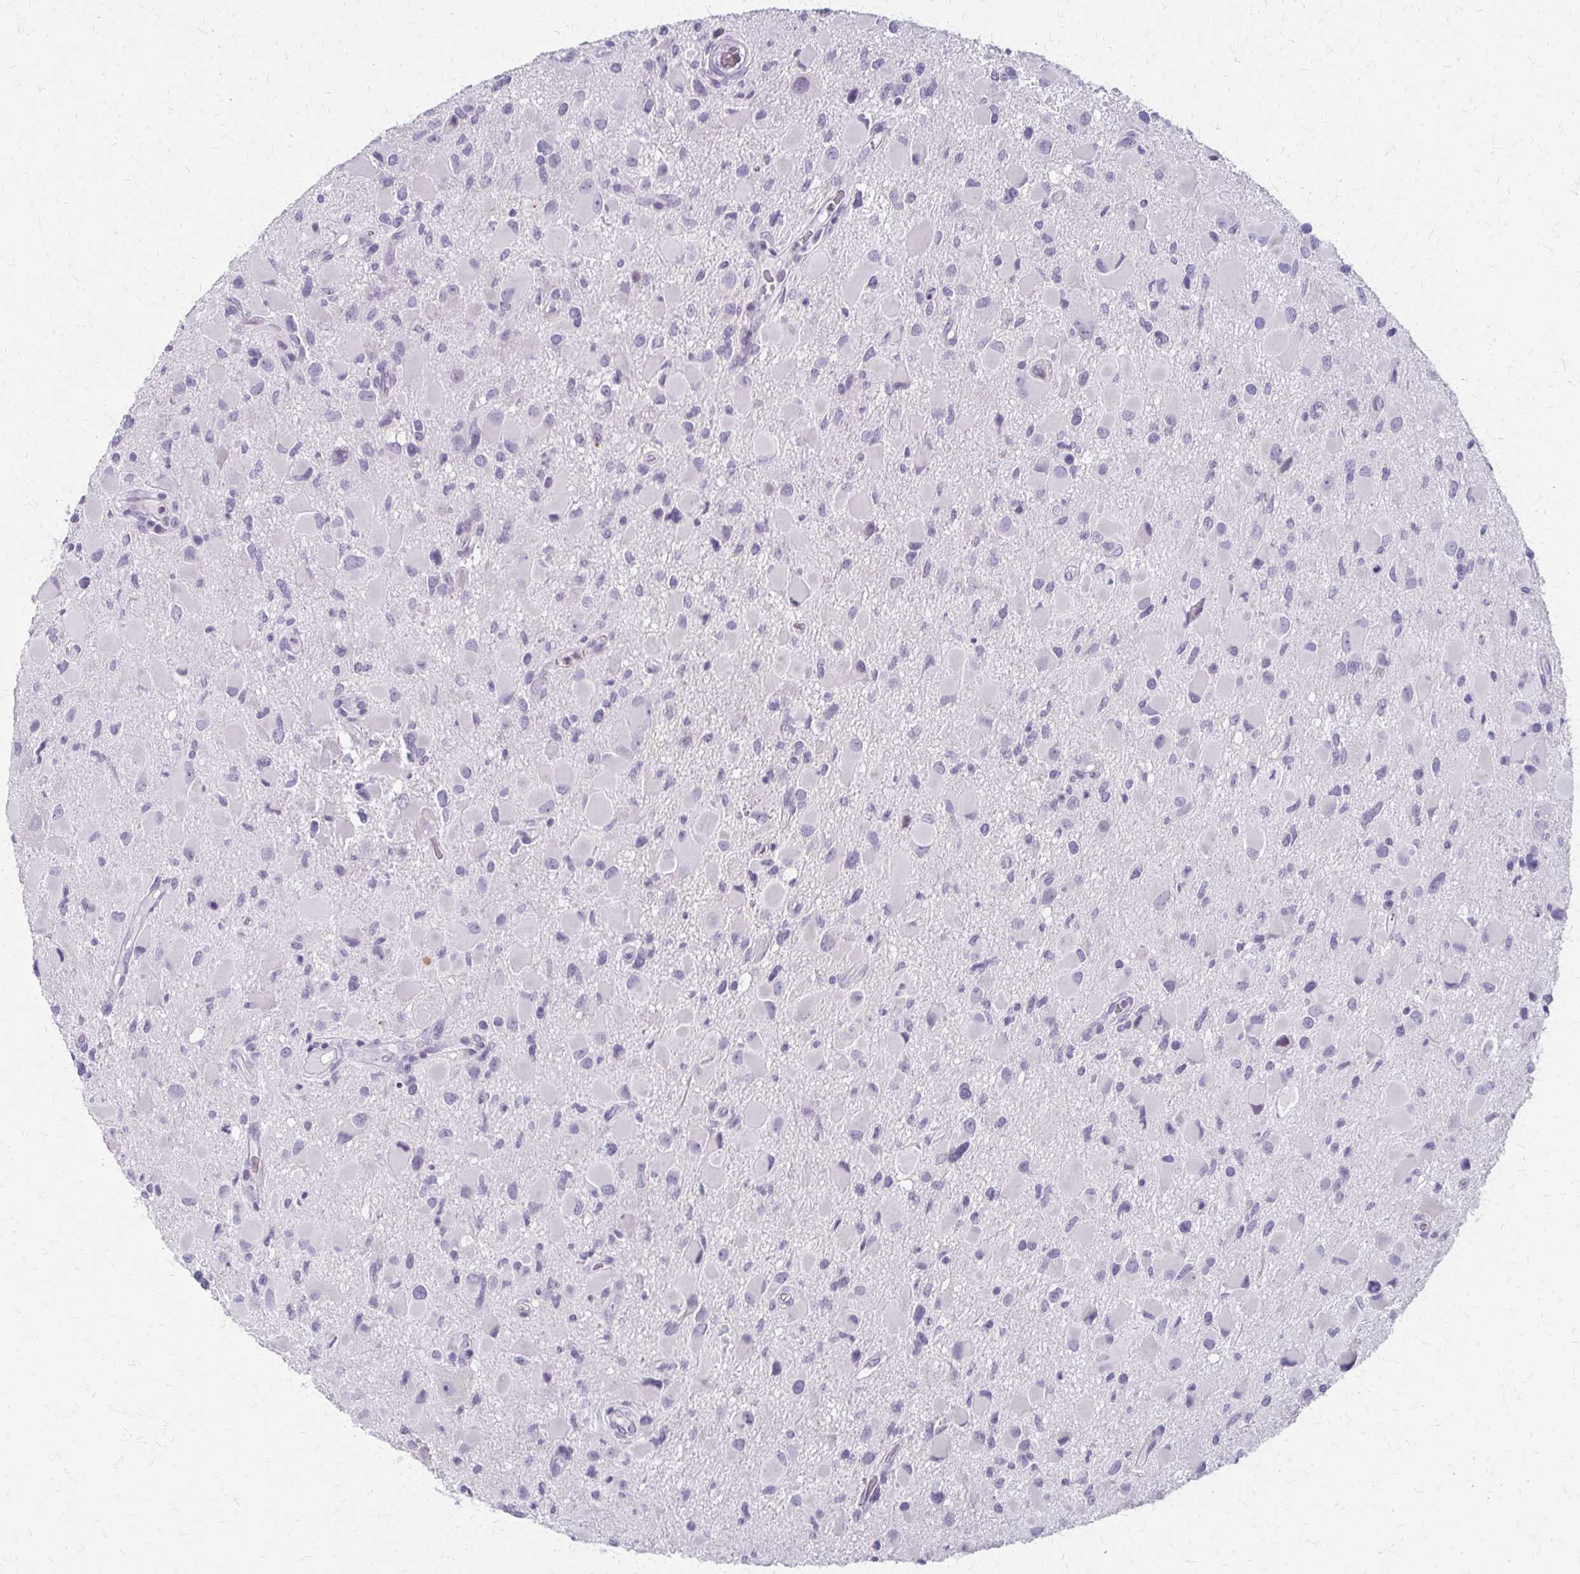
{"staining": {"intensity": "negative", "quantity": "none", "location": "none"}, "tissue": "glioma", "cell_type": "Tumor cells", "image_type": "cancer", "snomed": [{"axis": "morphology", "description": "Glioma, malignant, Low grade"}, {"axis": "topography", "description": "Brain"}], "caption": "Glioma was stained to show a protein in brown. There is no significant expression in tumor cells.", "gene": "ACP5", "patient": {"sex": "female", "age": 32}}